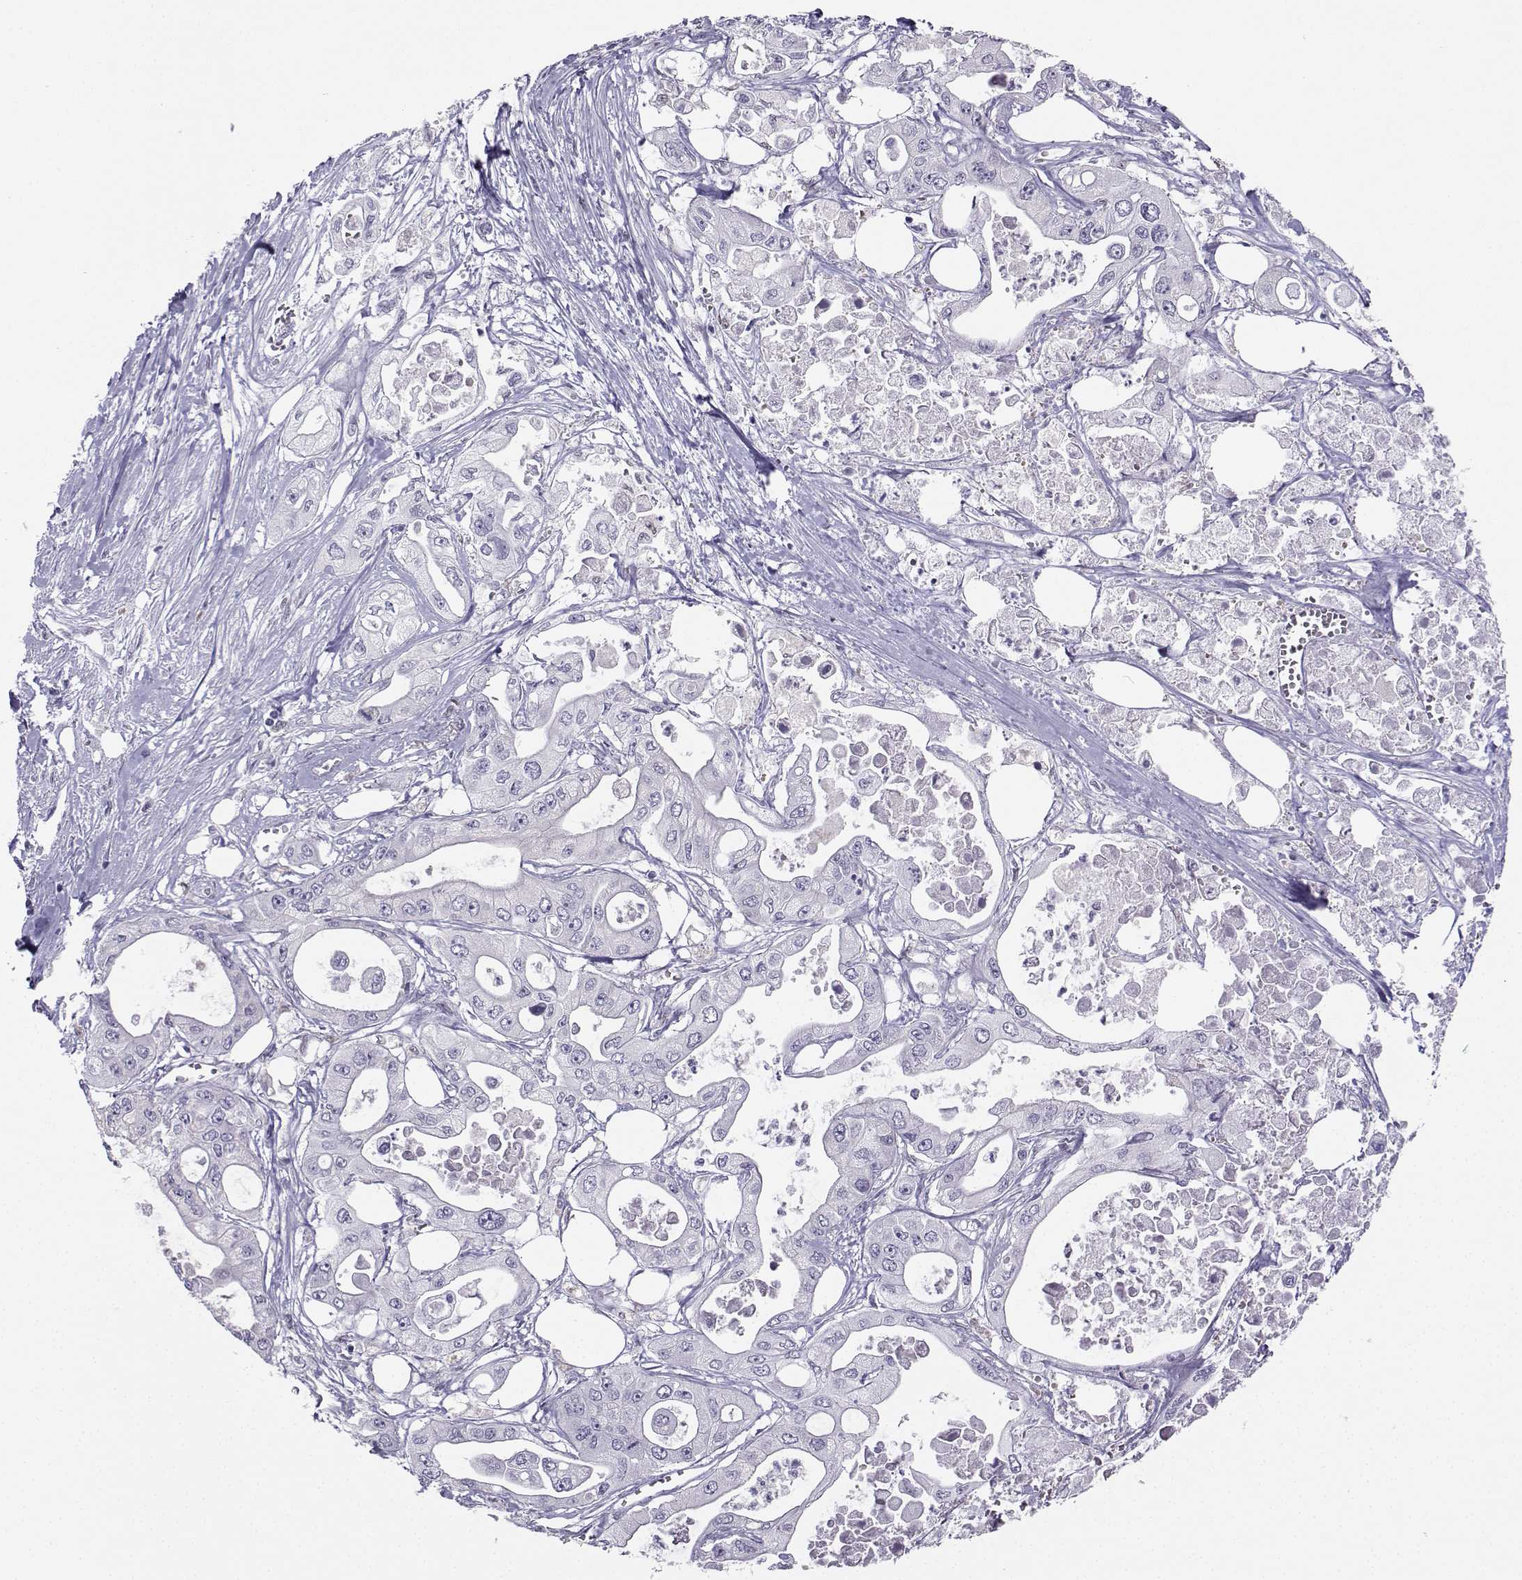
{"staining": {"intensity": "negative", "quantity": "none", "location": "none"}, "tissue": "pancreatic cancer", "cell_type": "Tumor cells", "image_type": "cancer", "snomed": [{"axis": "morphology", "description": "Adenocarcinoma, NOS"}, {"axis": "topography", "description": "Pancreas"}], "caption": "Pancreatic cancer (adenocarcinoma) was stained to show a protein in brown. There is no significant positivity in tumor cells.", "gene": "DCLK3", "patient": {"sex": "male", "age": 70}}